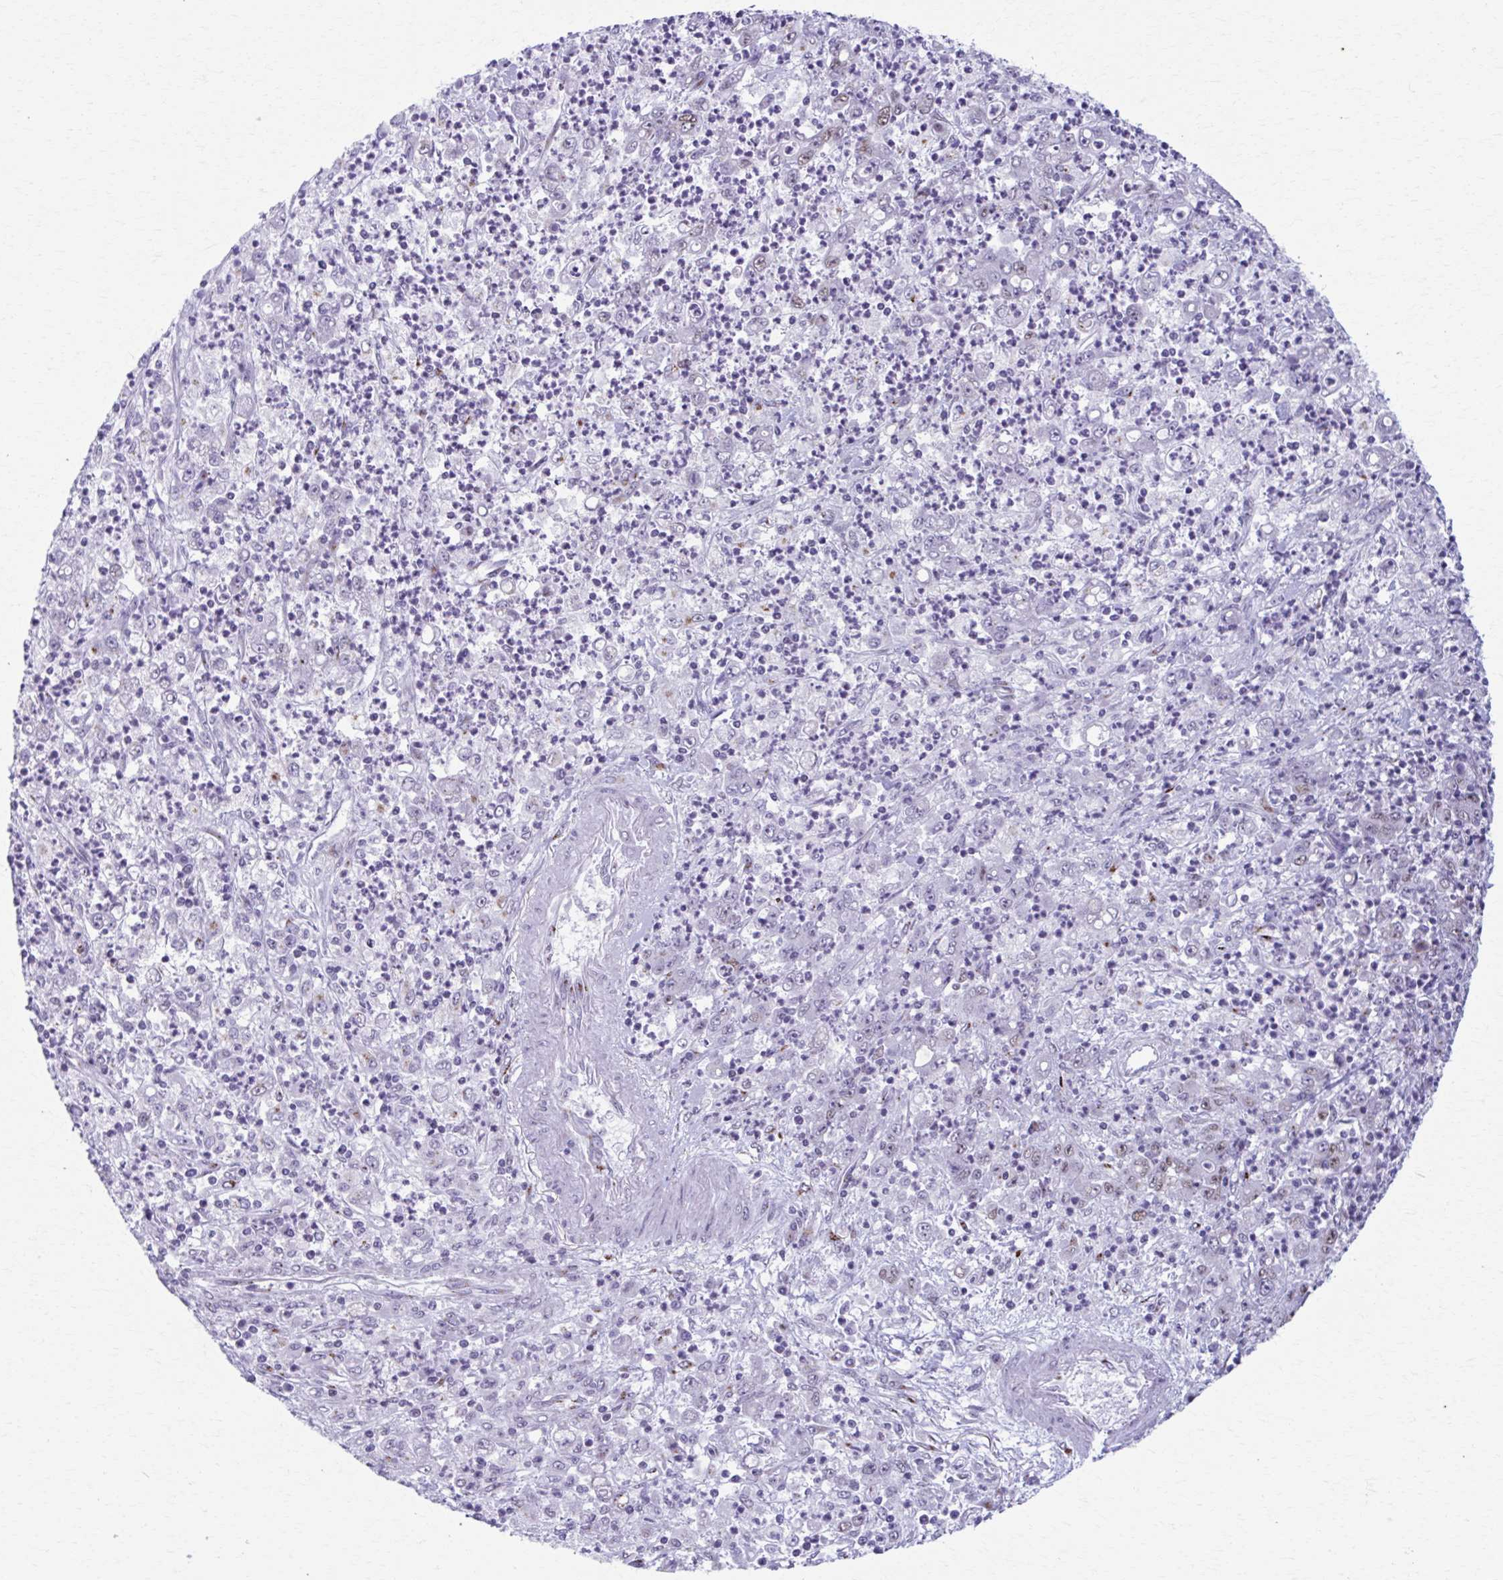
{"staining": {"intensity": "moderate", "quantity": "<25%", "location": "nuclear"}, "tissue": "stomach cancer", "cell_type": "Tumor cells", "image_type": "cancer", "snomed": [{"axis": "morphology", "description": "Adenocarcinoma, NOS"}, {"axis": "topography", "description": "Stomach, lower"}], "caption": "High-magnification brightfield microscopy of stomach adenocarcinoma stained with DAB (brown) and counterstained with hematoxylin (blue). tumor cells exhibit moderate nuclear positivity is seen in about<25% of cells.", "gene": "ZNF682", "patient": {"sex": "female", "age": 71}}